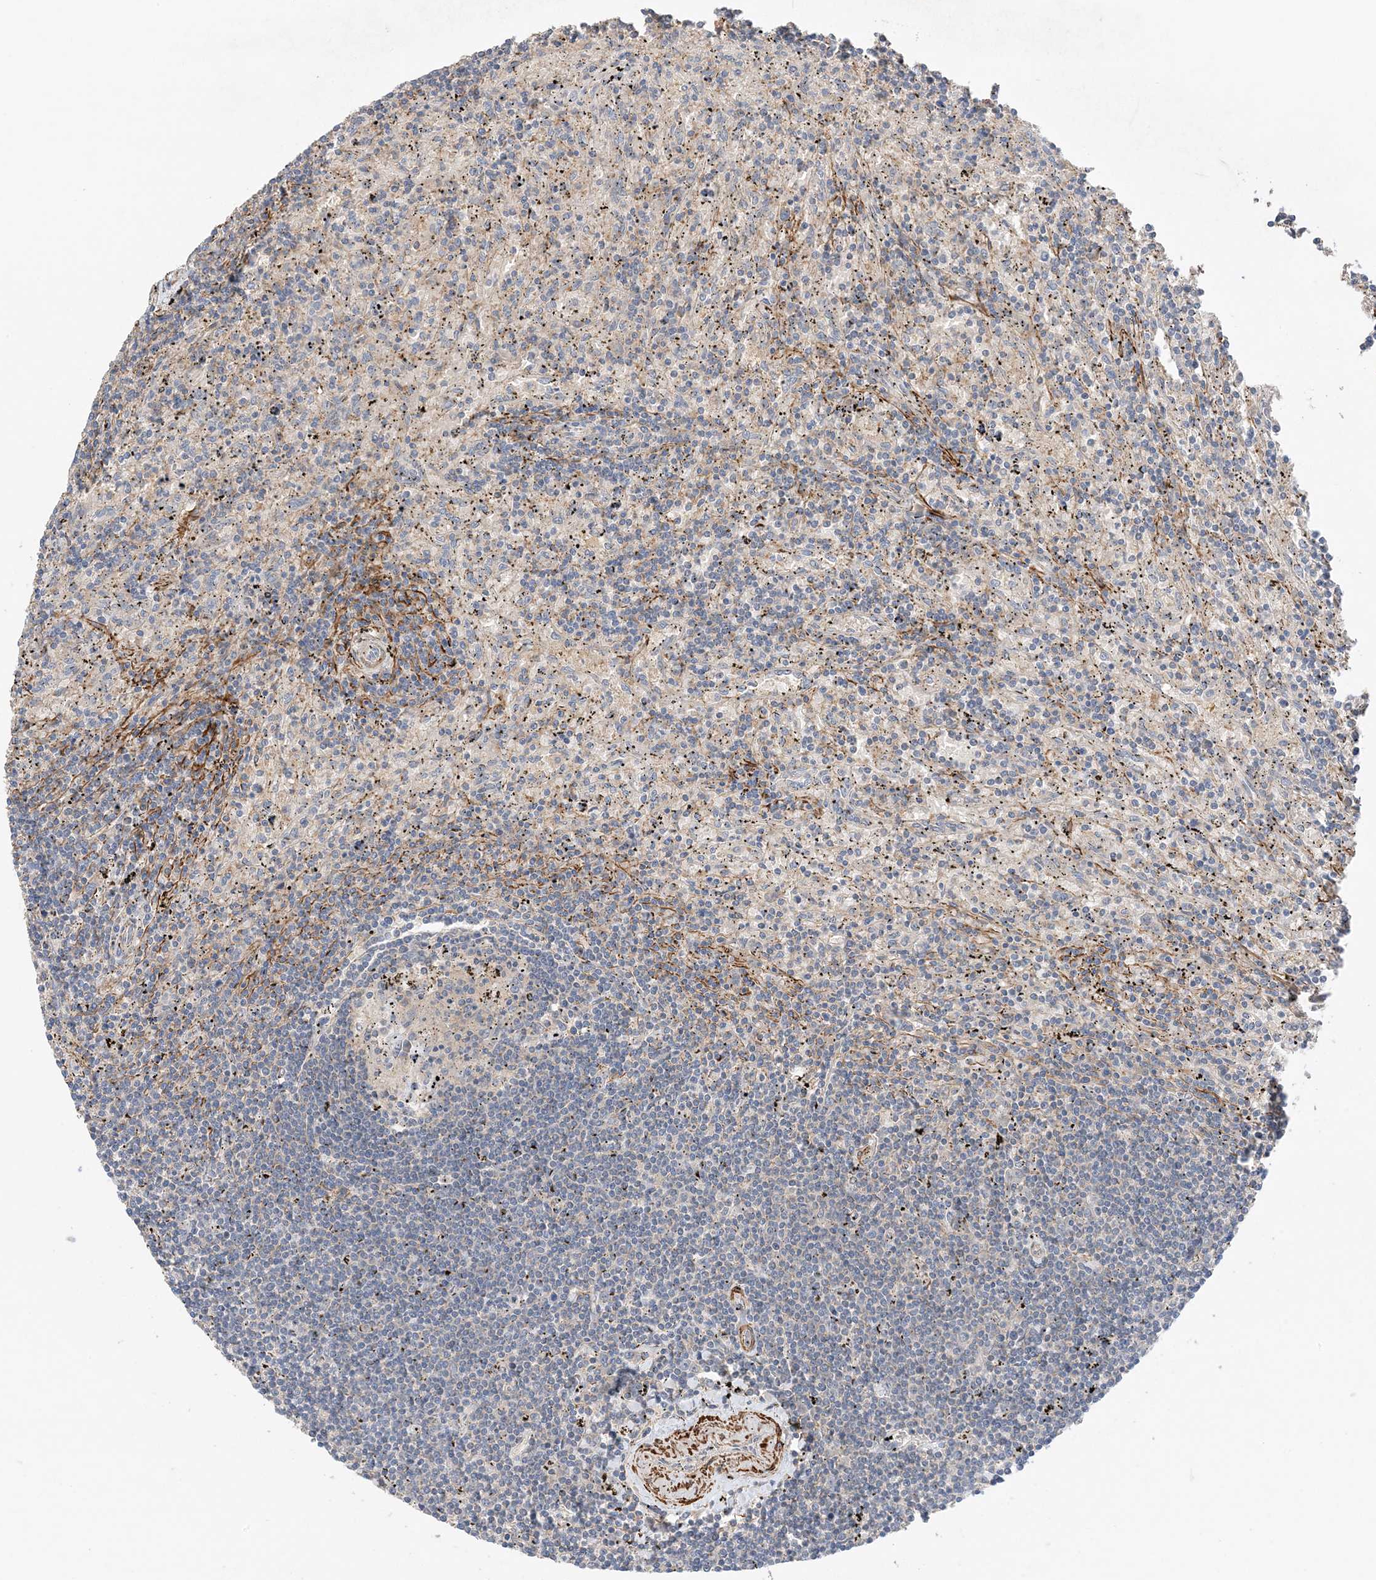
{"staining": {"intensity": "negative", "quantity": "none", "location": "none"}, "tissue": "lymphoma", "cell_type": "Tumor cells", "image_type": "cancer", "snomed": [{"axis": "morphology", "description": "Malignant lymphoma, non-Hodgkin's type, Low grade"}, {"axis": "topography", "description": "Spleen"}], "caption": "High power microscopy photomicrograph of an IHC image of lymphoma, revealing no significant expression in tumor cells.", "gene": "KIFBP", "patient": {"sex": "male", "age": 76}}